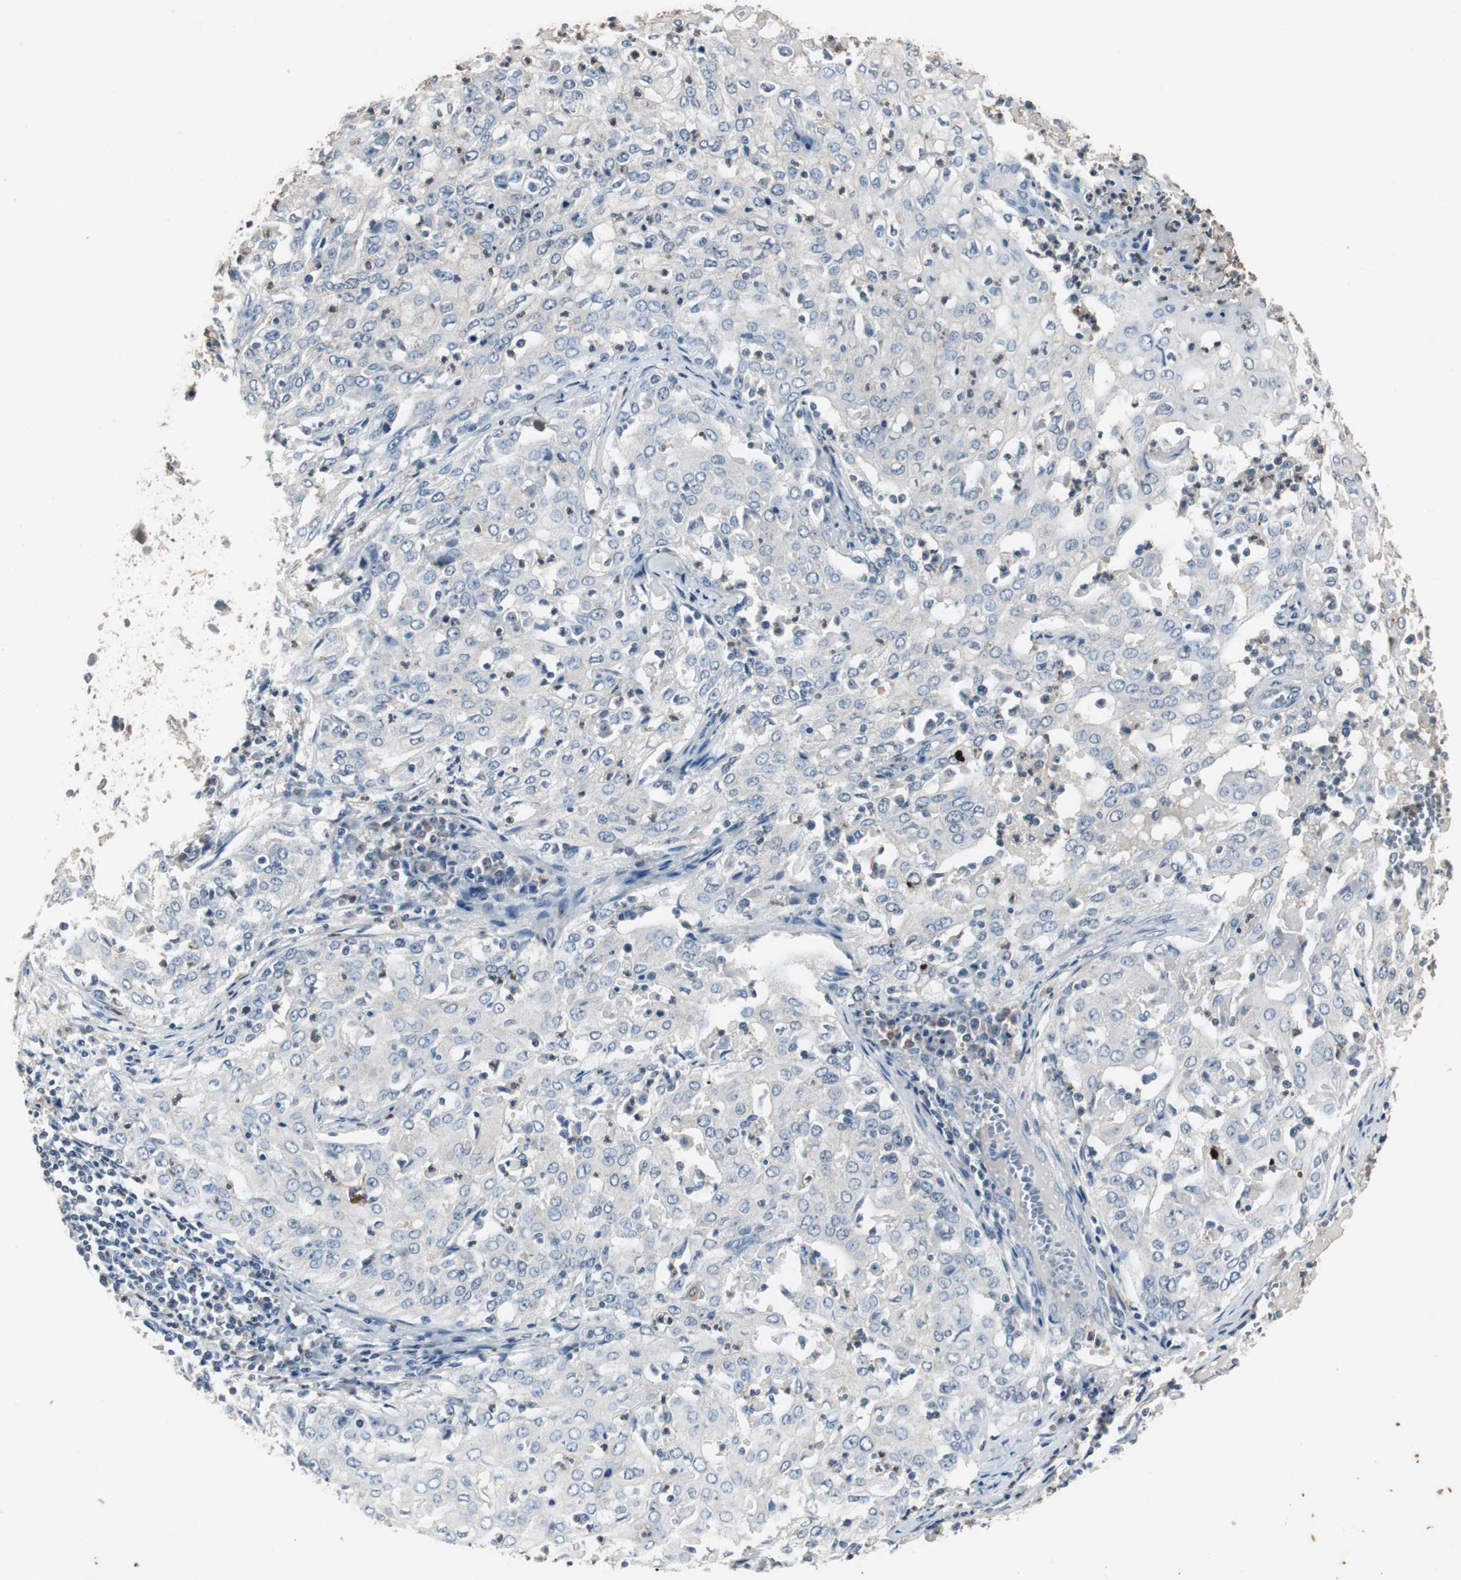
{"staining": {"intensity": "negative", "quantity": "none", "location": "none"}, "tissue": "cervical cancer", "cell_type": "Tumor cells", "image_type": "cancer", "snomed": [{"axis": "morphology", "description": "Squamous cell carcinoma, NOS"}, {"axis": "topography", "description": "Cervix"}], "caption": "Human cervical cancer stained for a protein using immunohistochemistry reveals no staining in tumor cells.", "gene": "ADNP2", "patient": {"sex": "female", "age": 39}}